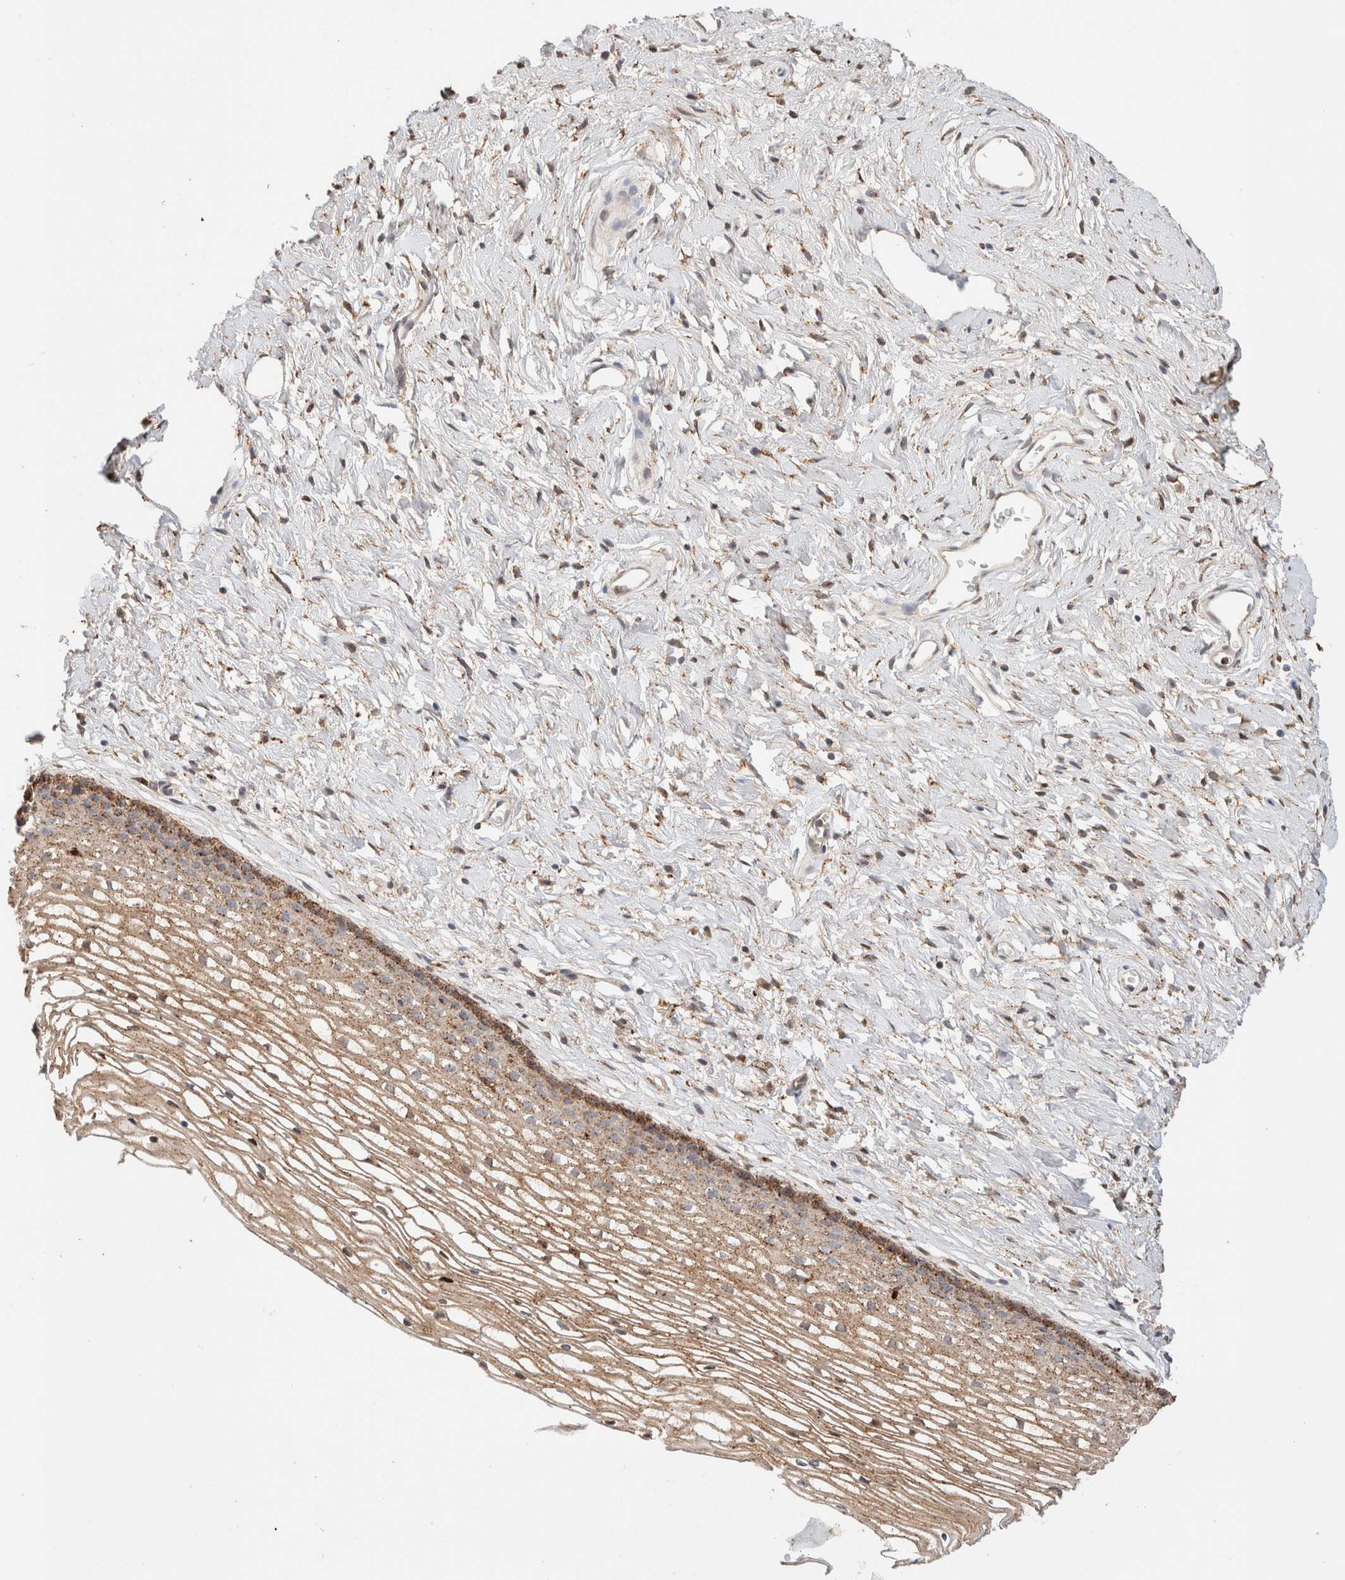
{"staining": {"intensity": "moderate", "quantity": "25%-75%", "location": "cytoplasmic/membranous"}, "tissue": "cervix", "cell_type": "Glandular cells", "image_type": "normal", "snomed": [{"axis": "morphology", "description": "Normal tissue, NOS"}, {"axis": "topography", "description": "Cervix"}], "caption": "Protein staining exhibits moderate cytoplasmic/membranous positivity in approximately 25%-75% of glandular cells in unremarkable cervix. Nuclei are stained in blue.", "gene": "RABEPK", "patient": {"sex": "female", "age": 77}}